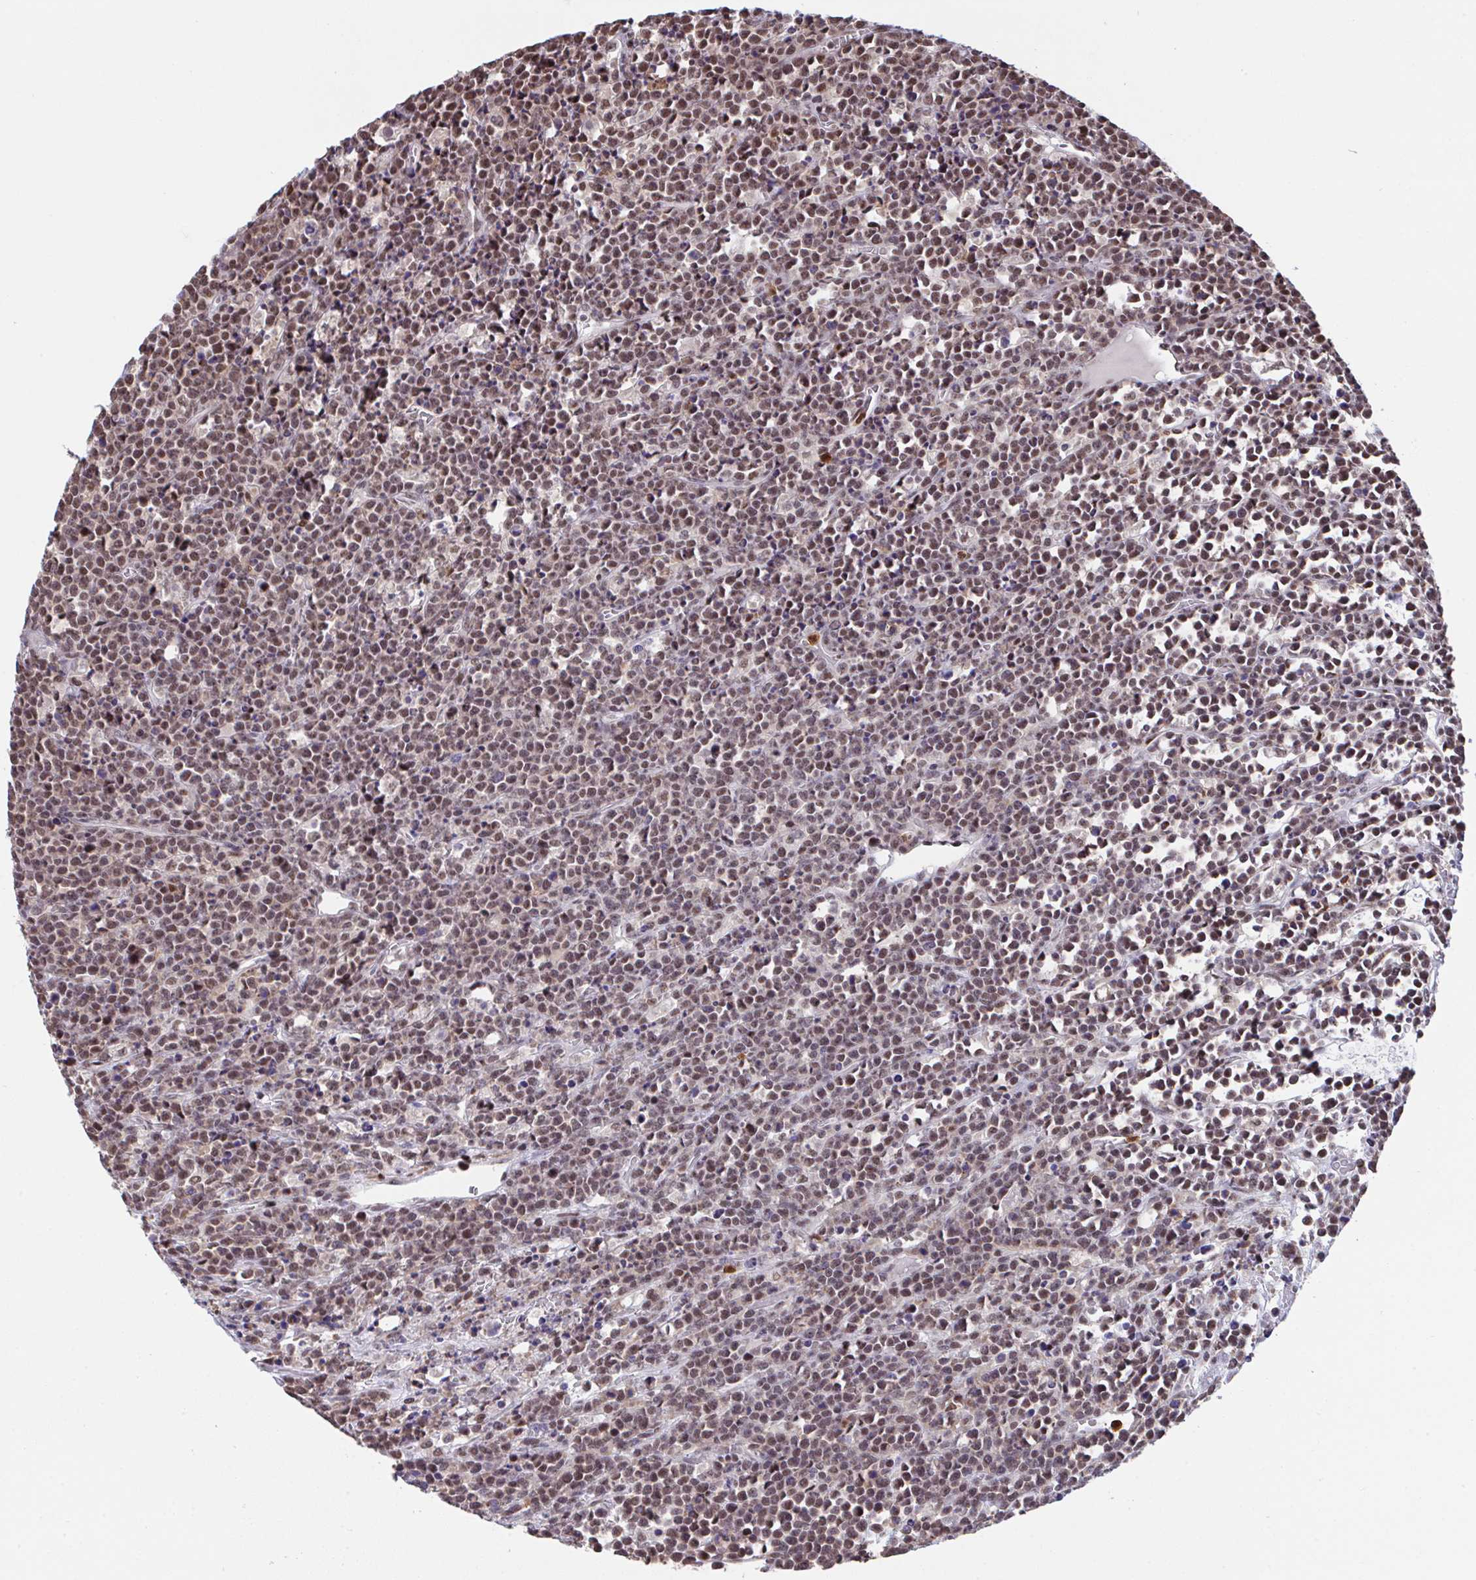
{"staining": {"intensity": "moderate", "quantity": ">75%", "location": "nuclear"}, "tissue": "lymphoma", "cell_type": "Tumor cells", "image_type": "cancer", "snomed": [{"axis": "morphology", "description": "Malignant lymphoma, non-Hodgkin's type, High grade"}, {"axis": "topography", "description": "Ovary"}], "caption": "Immunohistochemical staining of malignant lymphoma, non-Hodgkin's type (high-grade) exhibits medium levels of moderate nuclear expression in approximately >75% of tumor cells. The staining is performed using DAB brown chromogen to label protein expression. The nuclei are counter-stained blue using hematoxylin.", "gene": "OR6K3", "patient": {"sex": "female", "age": 56}}